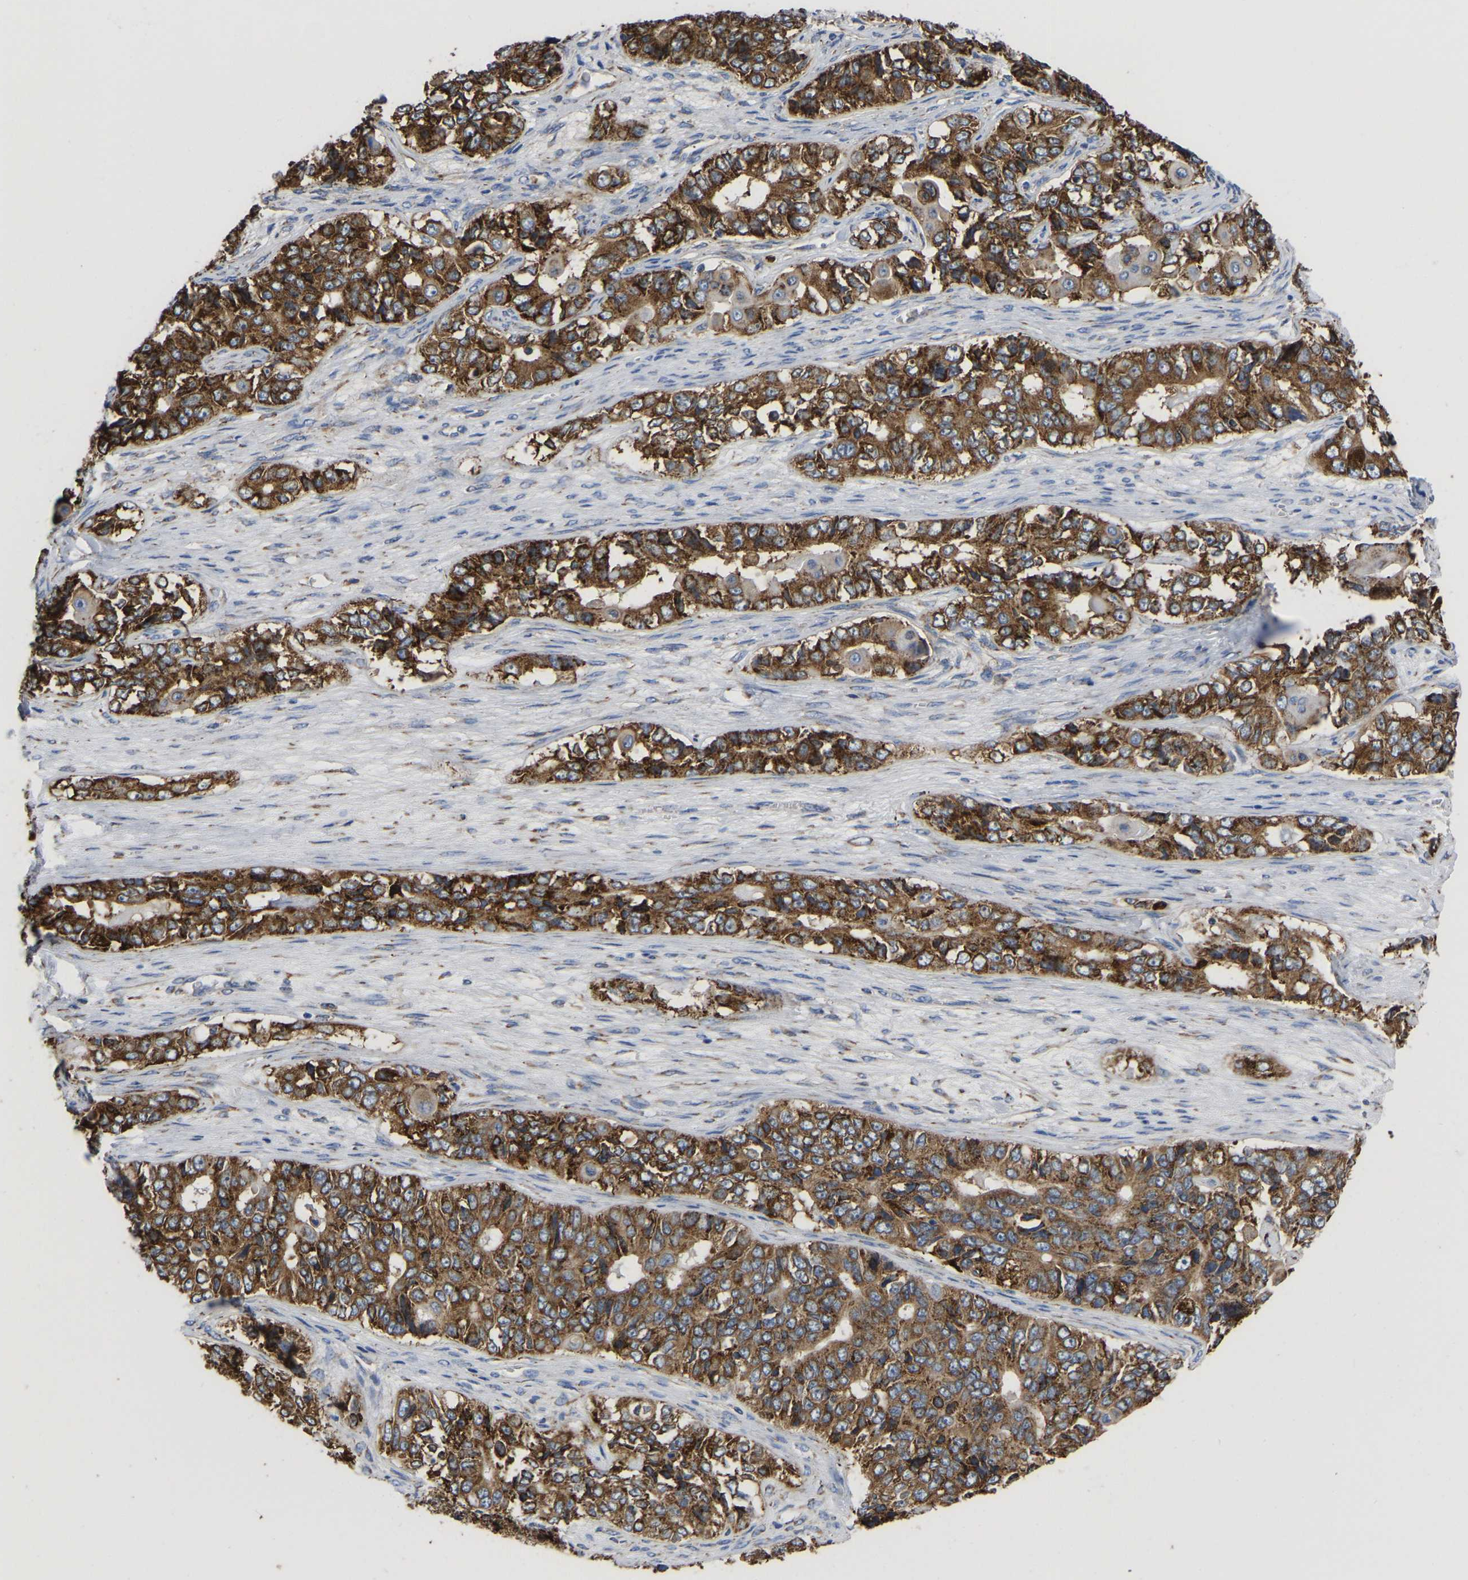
{"staining": {"intensity": "strong", "quantity": ">75%", "location": "cytoplasmic/membranous"}, "tissue": "ovarian cancer", "cell_type": "Tumor cells", "image_type": "cancer", "snomed": [{"axis": "morphology", "description": "Carcinoma, endometroid"}, {"axis": "topography", "description": "Ovary"}], "caption": "There is high levels of strong cytoplasmic/membranous positivity in tumor cells of endometroid carcinoma (ovarian), as demonstrated by immunohistochemical staining (brown color).", "gene": "P4HB", "patient": {"sex": "female", "age": 51}}